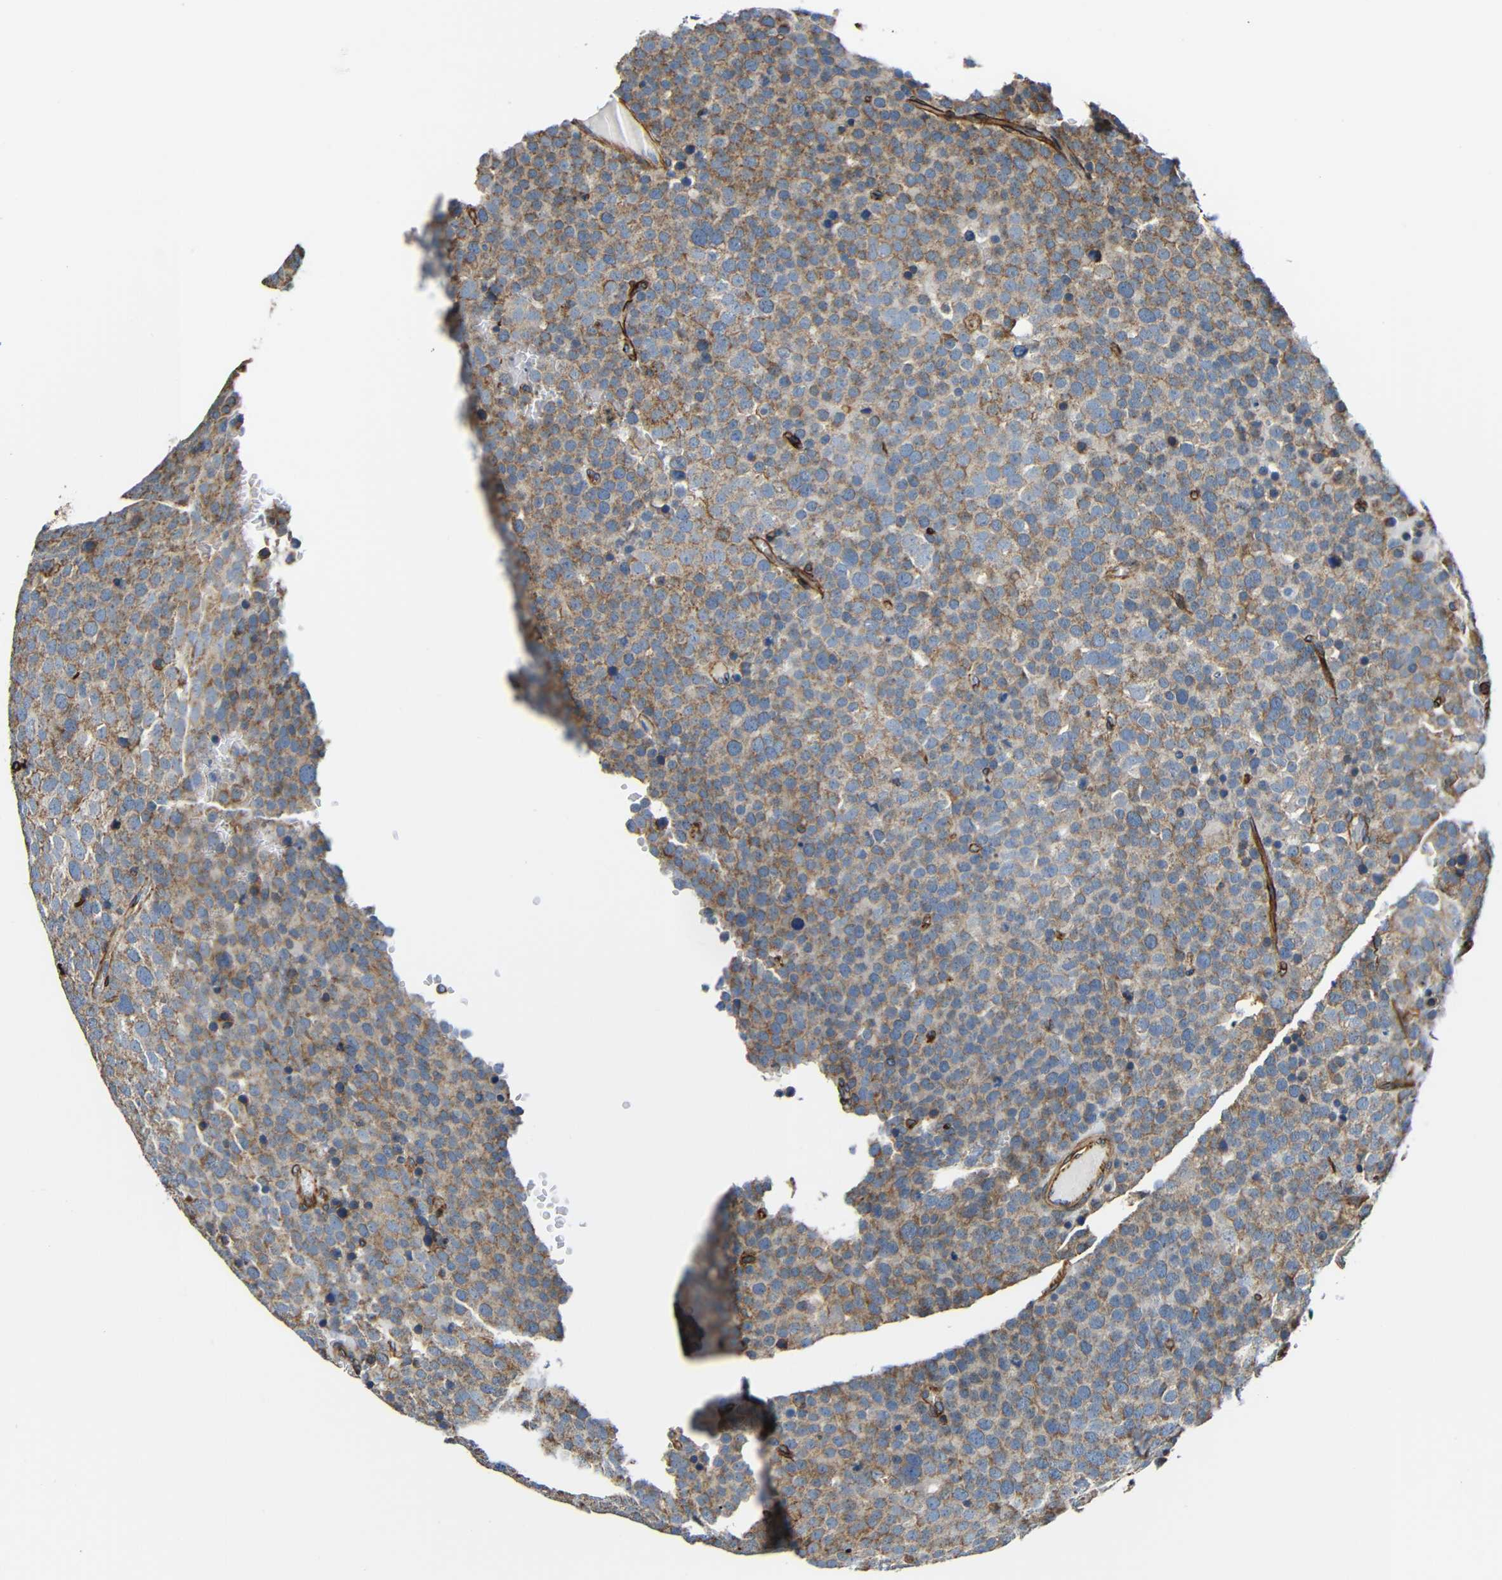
{"staining": {"intensity": "weak", "quantity": ">75%", "location": "cytoplasmic/membranous"}, "tissue": "testis cancer", "cell_type": "Tumor cells", "image_type": "cancer", "snomed": [{"axis": "morphology", "description": "Seminoma, NOS"}, {"axis": "topography", "description": "Testis"}], "caption": "Brown immunohistochemical staining in human testis cancer shows weak cytoplasmic/membranous staining in approximately >75% of tumor cells.", "gene": "IGSF10", "patient": {"sex": "male", "age": 71}}